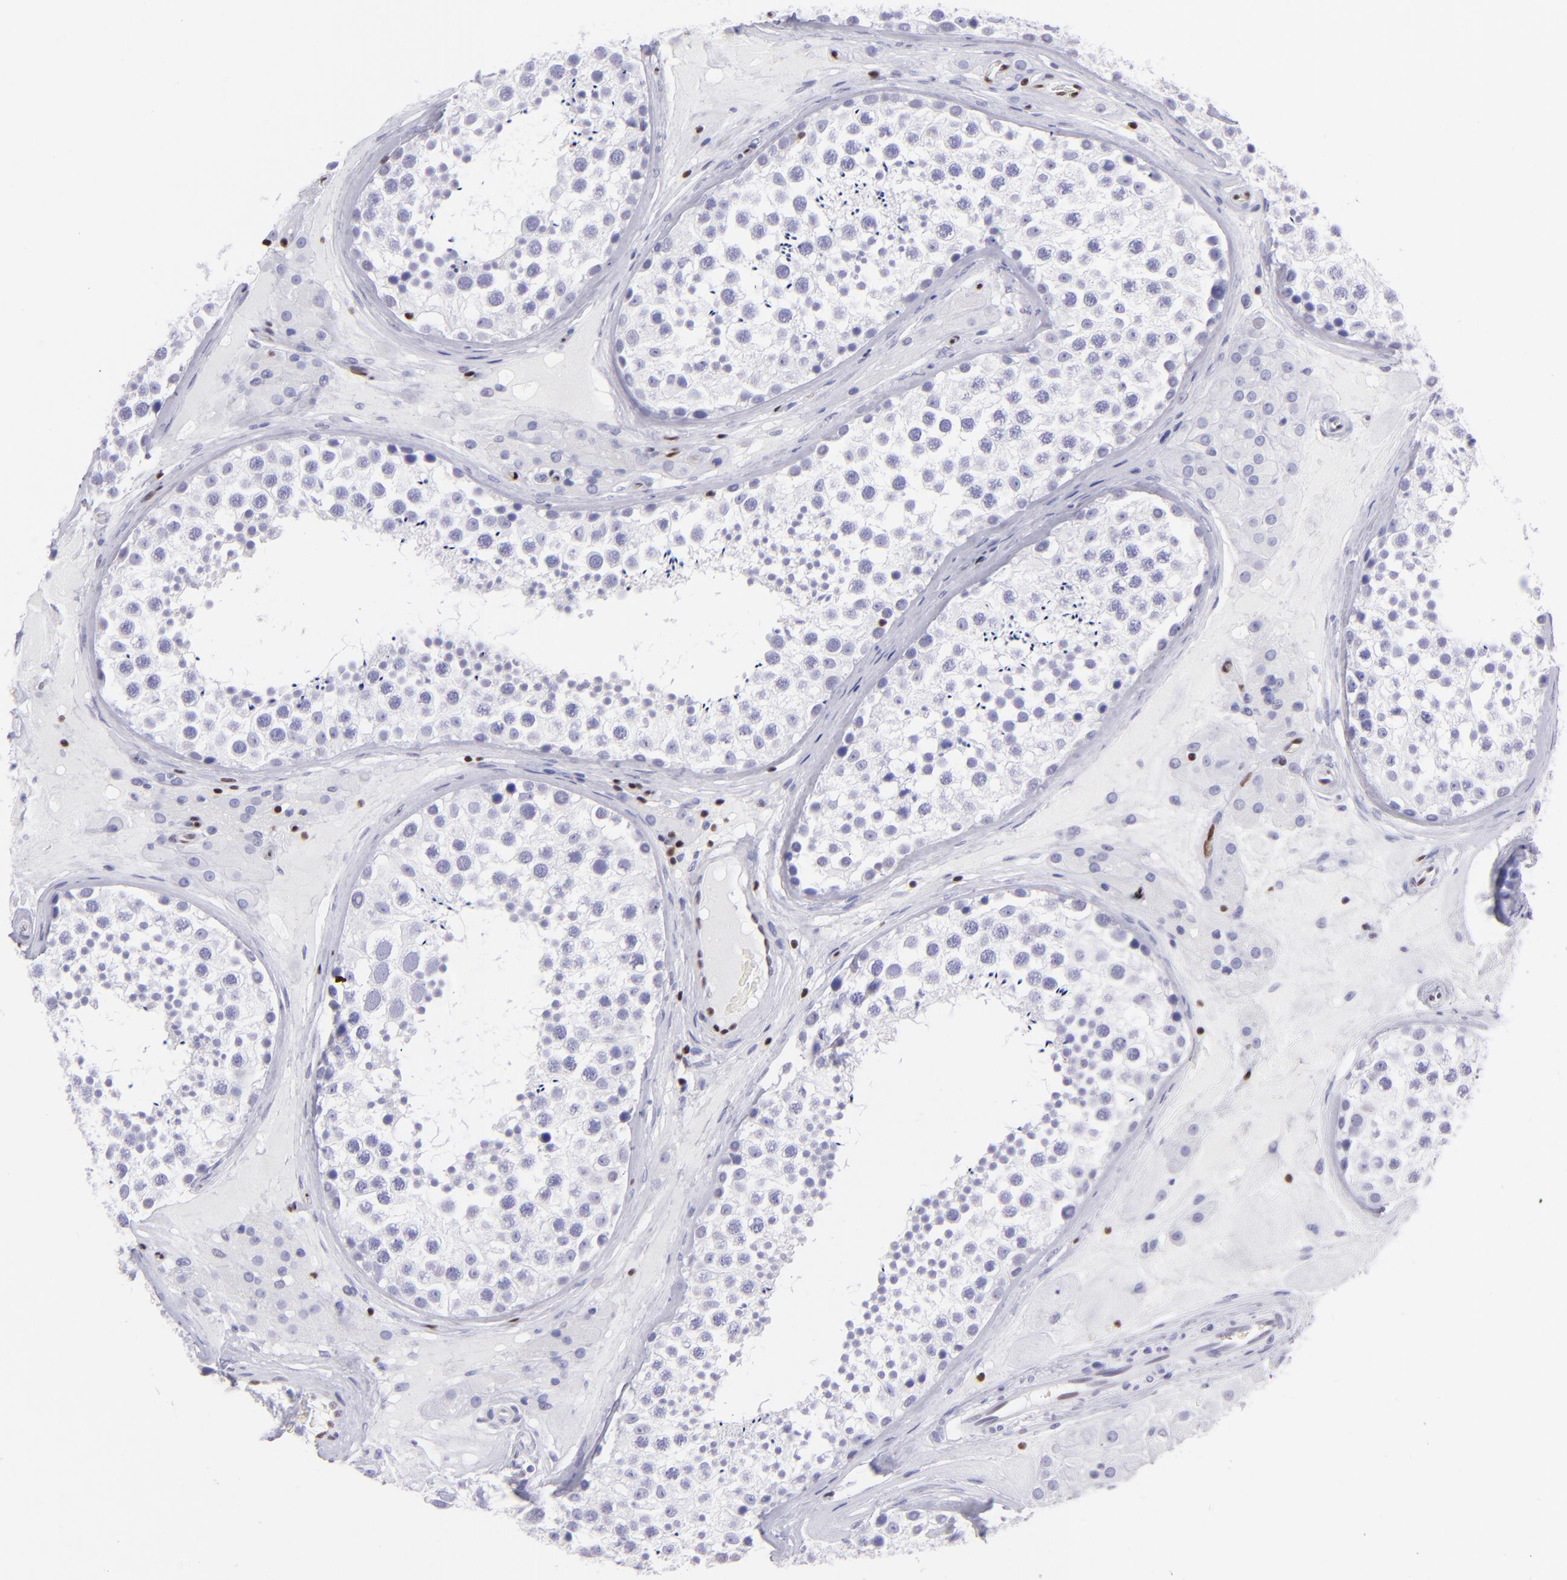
{"staining": {"intensity": "negative", "quantity": "none", "location": "none"}, "tissue": "testis", "cell_type": "Cells in seminiferous ducts", "image_type": "normal", "snomed": [{"axis": "morphology", "description": "Normal tissue, NOS"}, {"axis": "topography", "description": "Testis"}], "caption": "Cells in seminiferous ducts are negative for protein expression in benign human testis. The staining is performed using DAB brown chromogen with nuclei counter-stained in using hematoxylin.", "gene": "ETS1", "patient": {"sex": "male", "age": 46}}